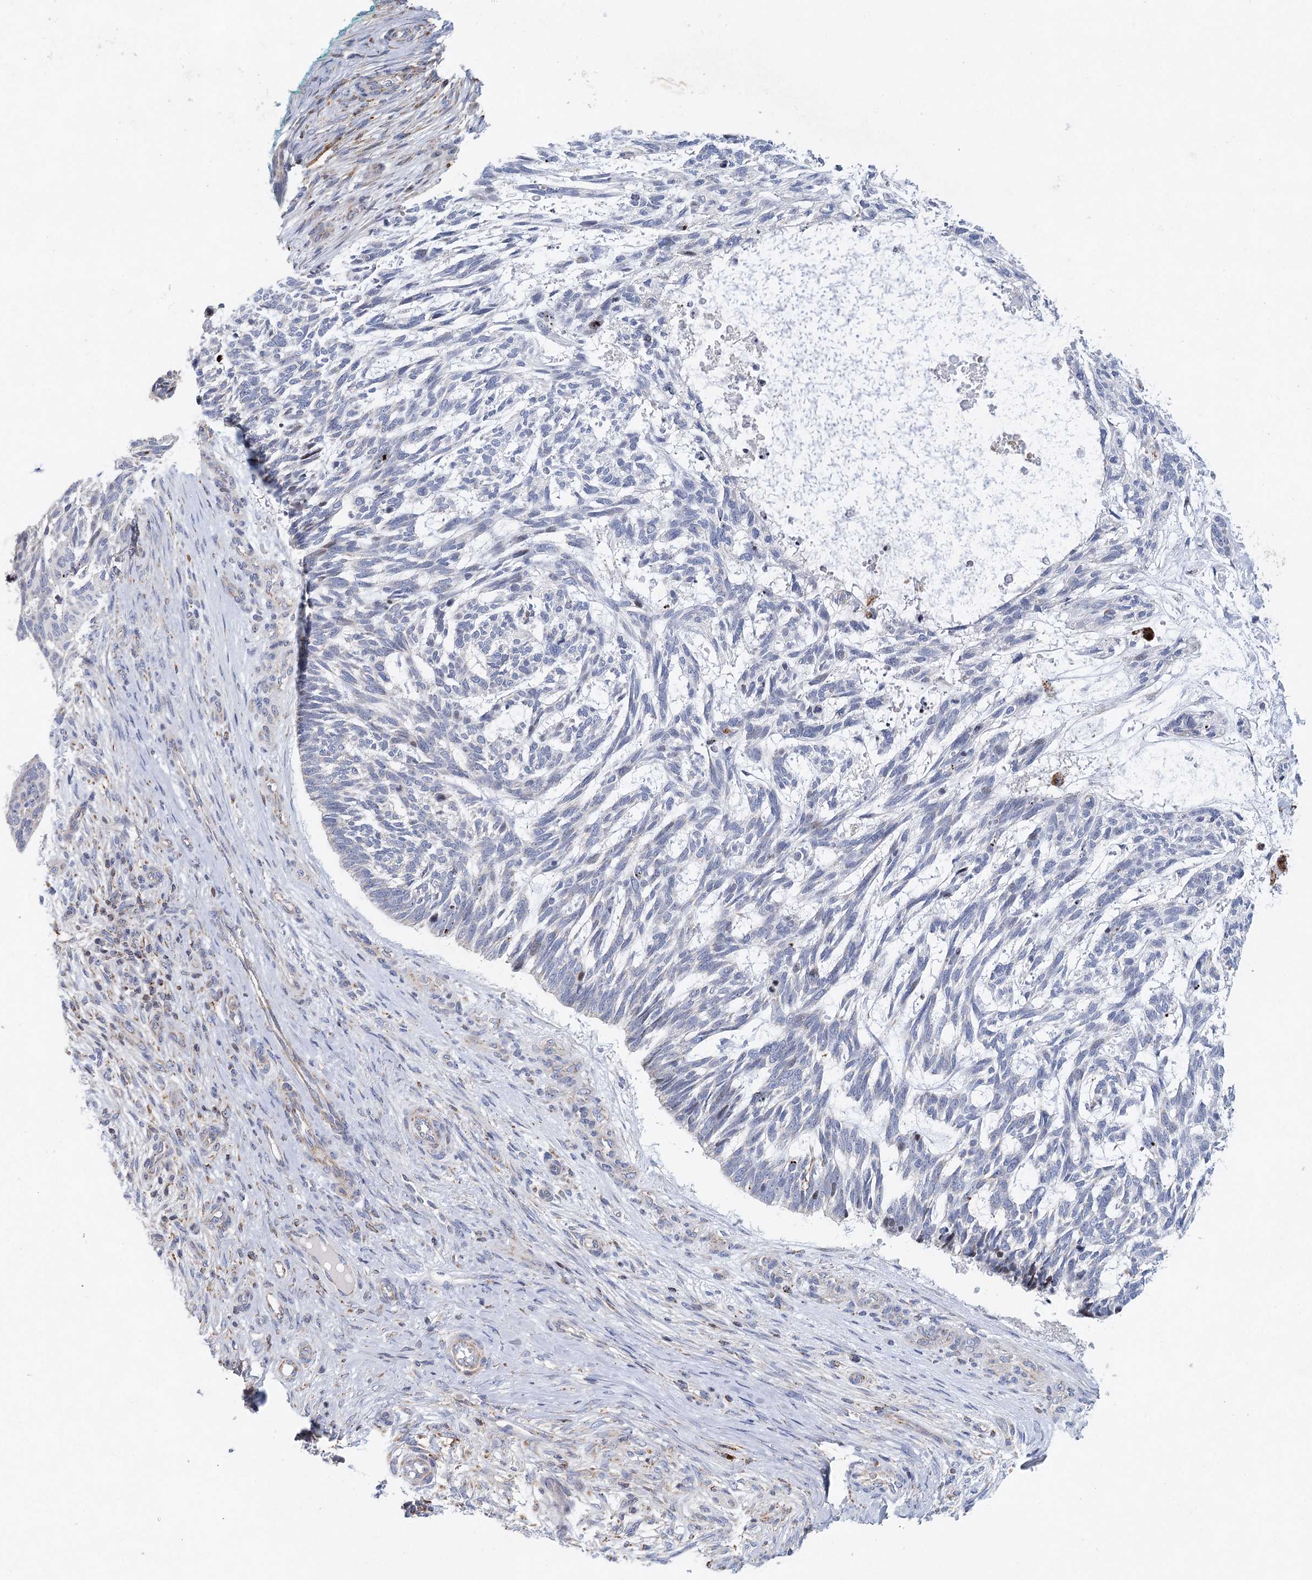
{"staining": {"intensity": "negative", "quantity": "none", "location": "none"}, "tissue": "skin cancer", "cell_type": "Tumor cells", "image_type": "cancer", "snomed": [{"axis": "morphology", "description": "Basal cell carcinoma"}, {"axis": "topography", "description": "Skin"}], "caption": "An IHC photomicrograph of skin cancer is shown. There is no staining in tumor cells of skin cancer.", "gene": "XPO6", "patient": {"sex": "male", "age": 88}}